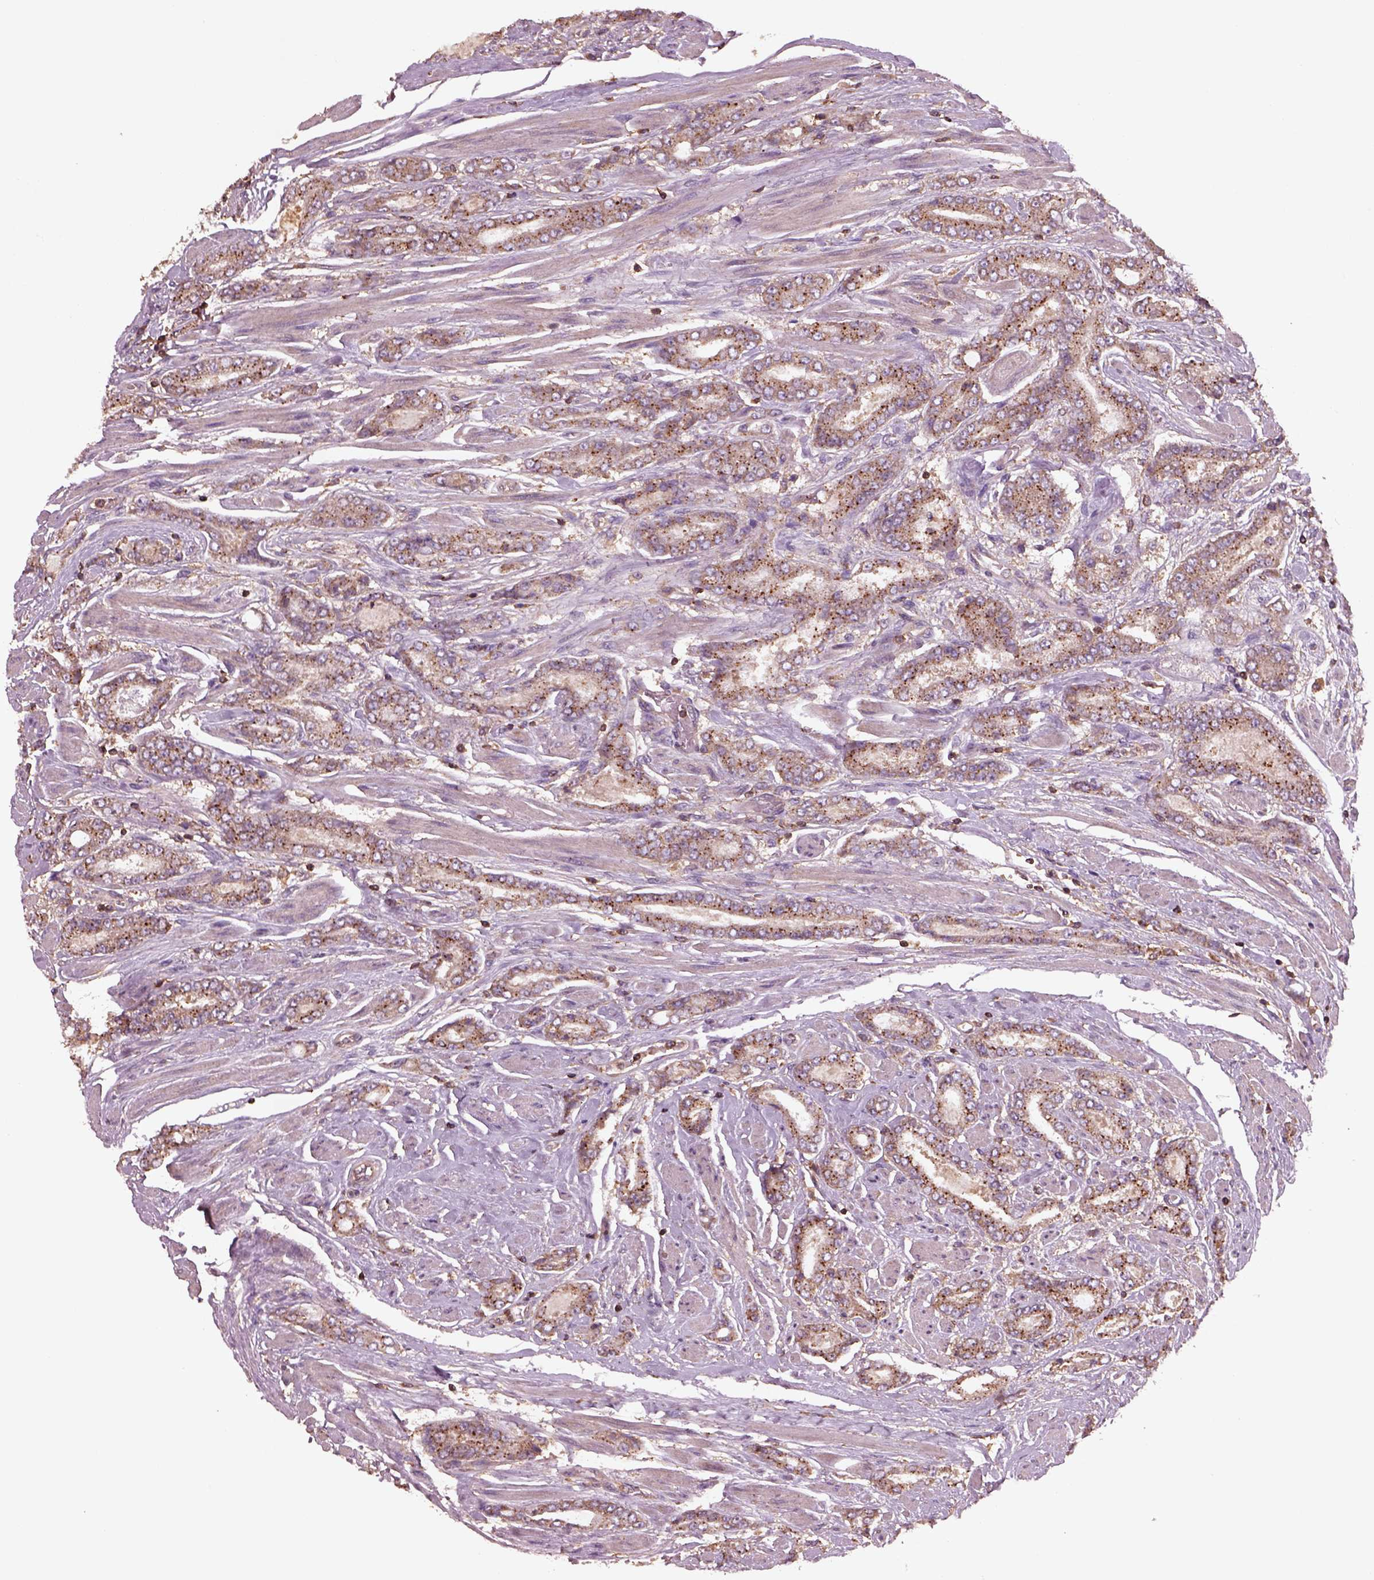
{"staining": {"intensity": "negative", "quantity": "none", "location": "none"}, "tissue": "prostate cancer", "cell_type": "Tumor cells", "image_type": "cancer", "snomed": [{"axis": "morphology", "description": "Adenocarcinoma, NOS"}, {"axis": "topography", "description": "Prostate"}], "caption": "DAB (3,3'-diaminobenzidine) immunohistochemical staining of human prostate cancer (adenocarcinoma) displays no significant staining in tumor cells.", "gene": "TRADD", "patient": {"sex": "male", "age": 64}}